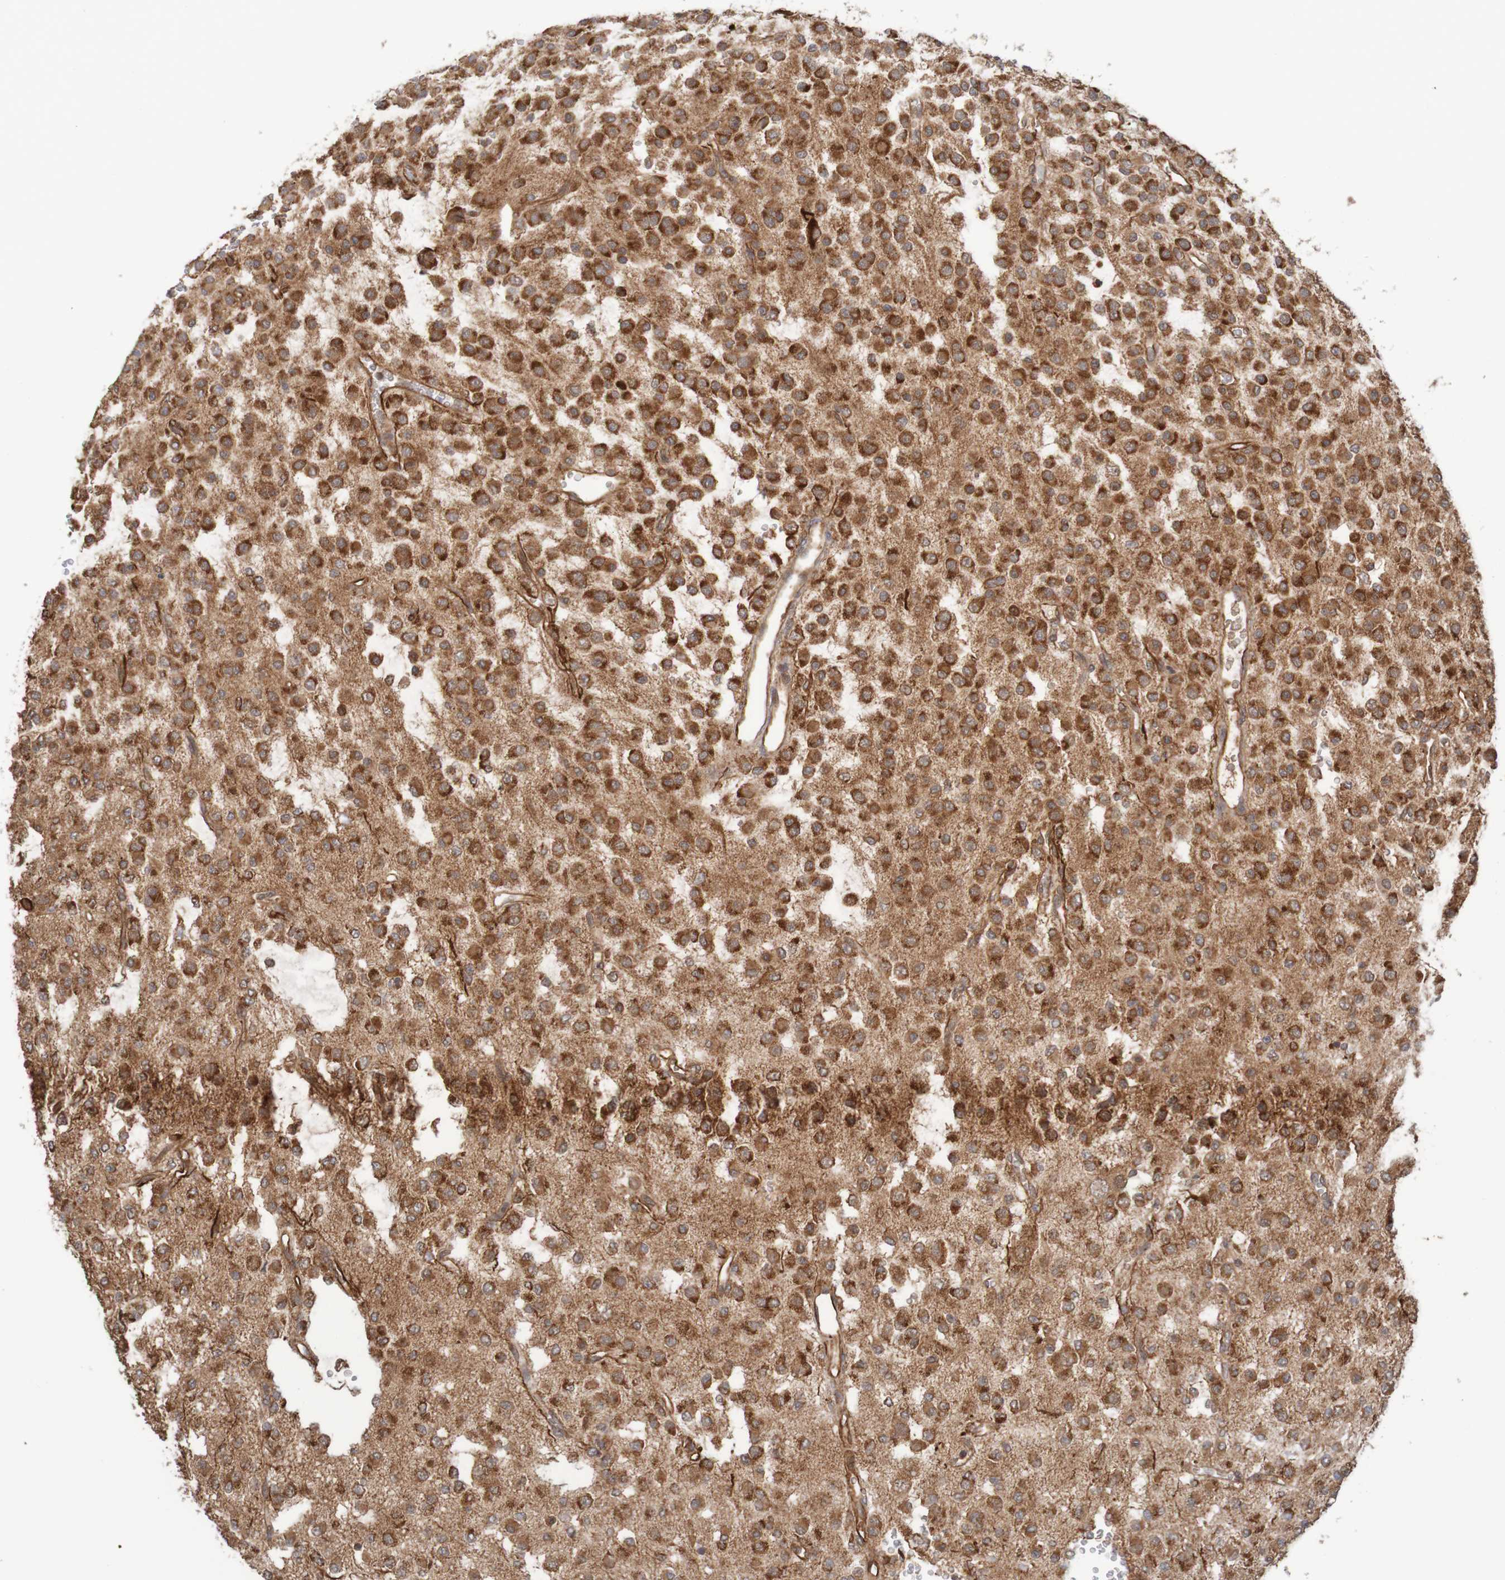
{"staining": {"intensity": "strong", "quantity": ">75%", "location": "cytoplasmic/membranous"}, "tissue": "glioma", "cell_type": "Tumor cells", "image_type": "cancer", "snomed": [{"axis": "morphology", "description": "Glioma, malignant, Low grade"}, {"axis": "topography", "description": "Brain"}], "caption": "Approximately >75% of tumor cells in human glioma show strong cytoplasmic/membranous protein expression as visualized by brown immunohistochemical staining.", "gene": "MRPL52", "patient": {"sex": "male", "age": 38}}